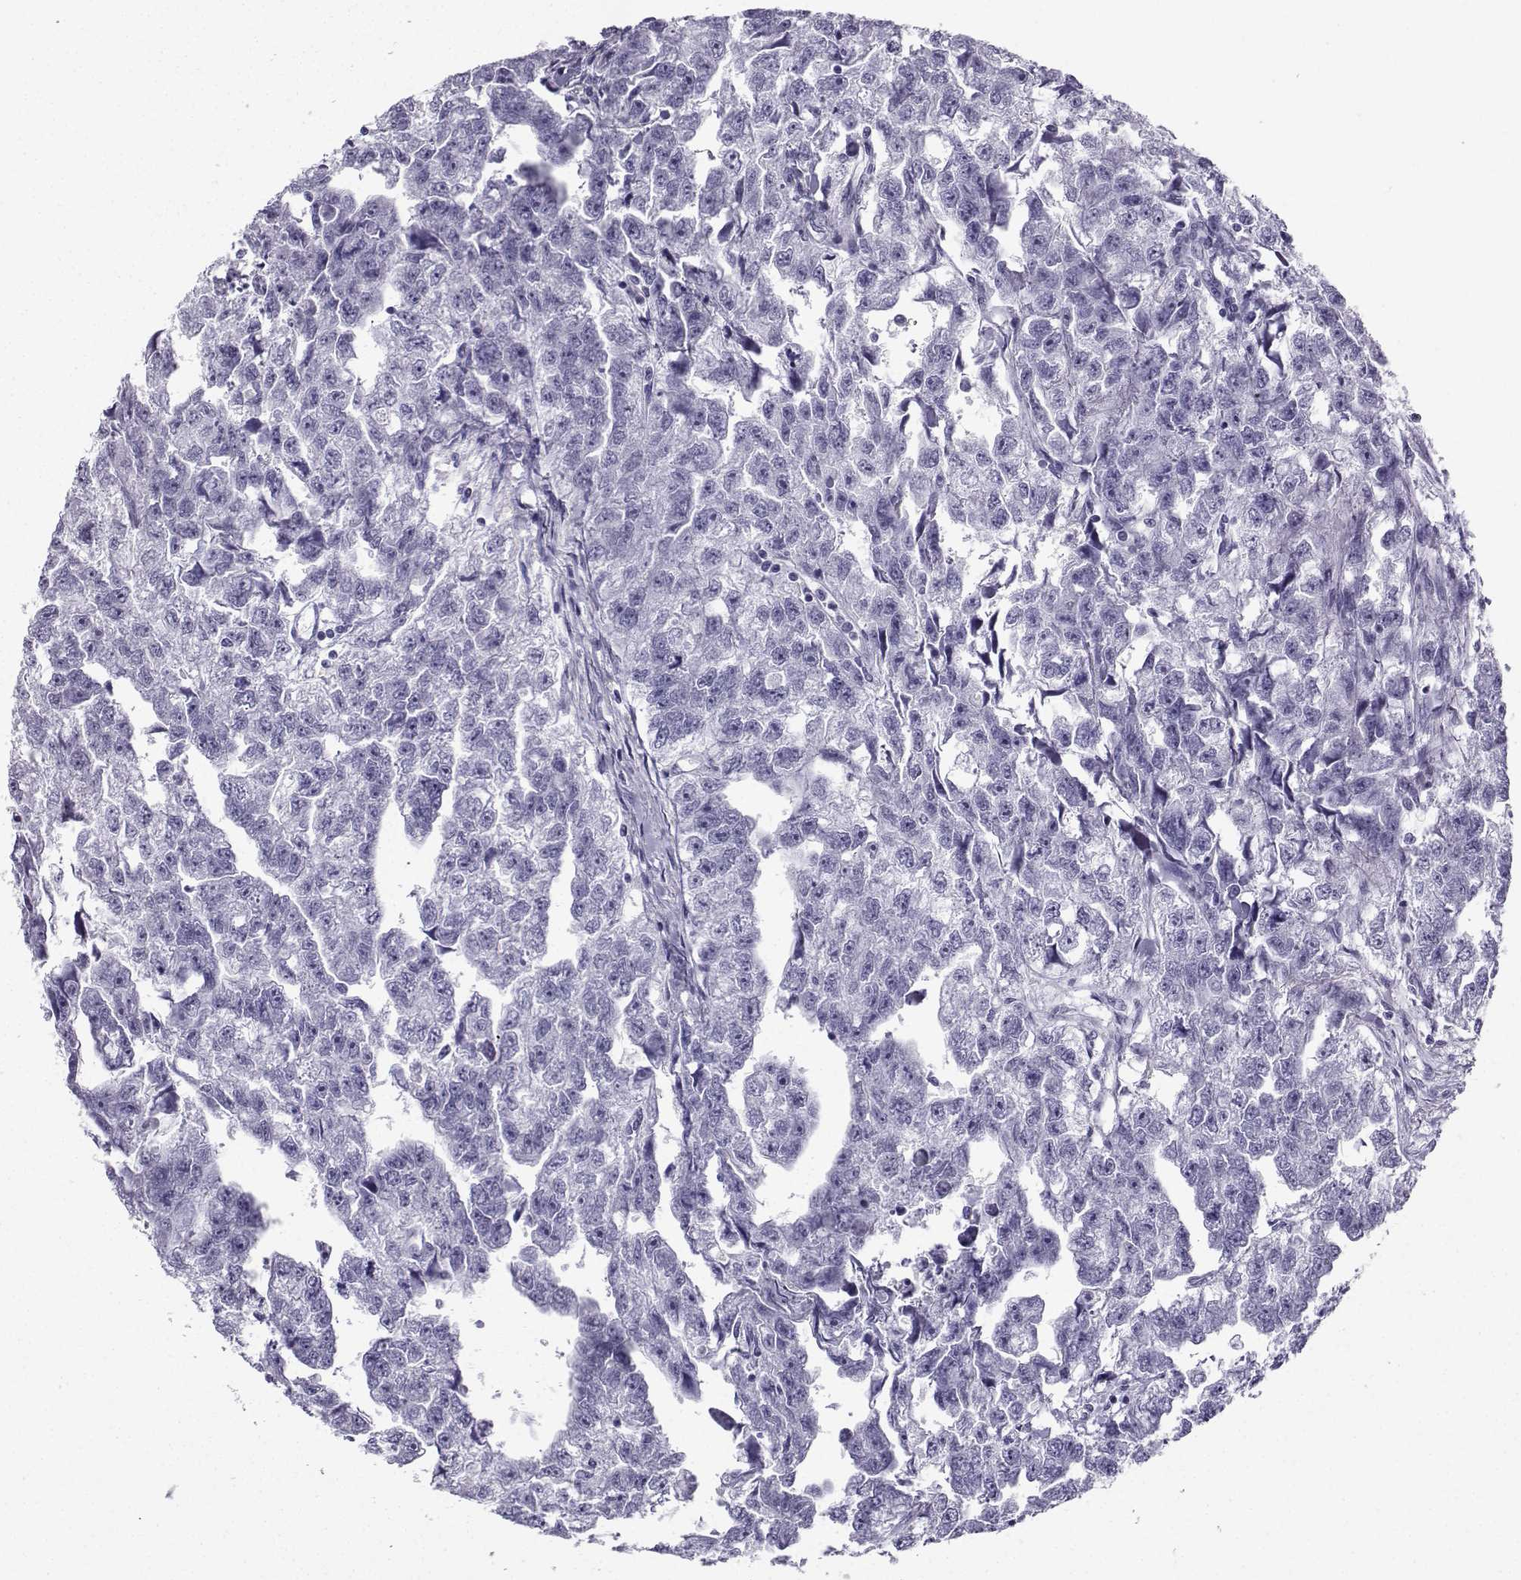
{"staining": {"intensity": "negative", "quantity": "none", "location": "none"}, "tissue": "testis cancer", "cell_type": "Tumor cells", "image_type": "cancer", "snomed": [{"axis": "morphology", "description": "Carcinoma, Embryonal, NOS"}, {"axis": "morphology", "description": "Teratoma, malignant, NOS"}, {"axis": "topography", "description": "Testis"}], "caption": "A photomicrograph of human embryonal carcinoma (testis) is negative for staining in tumor cells.", "gene": "ZBTB8B", "patient": {"sex": "male", "age": 44}}